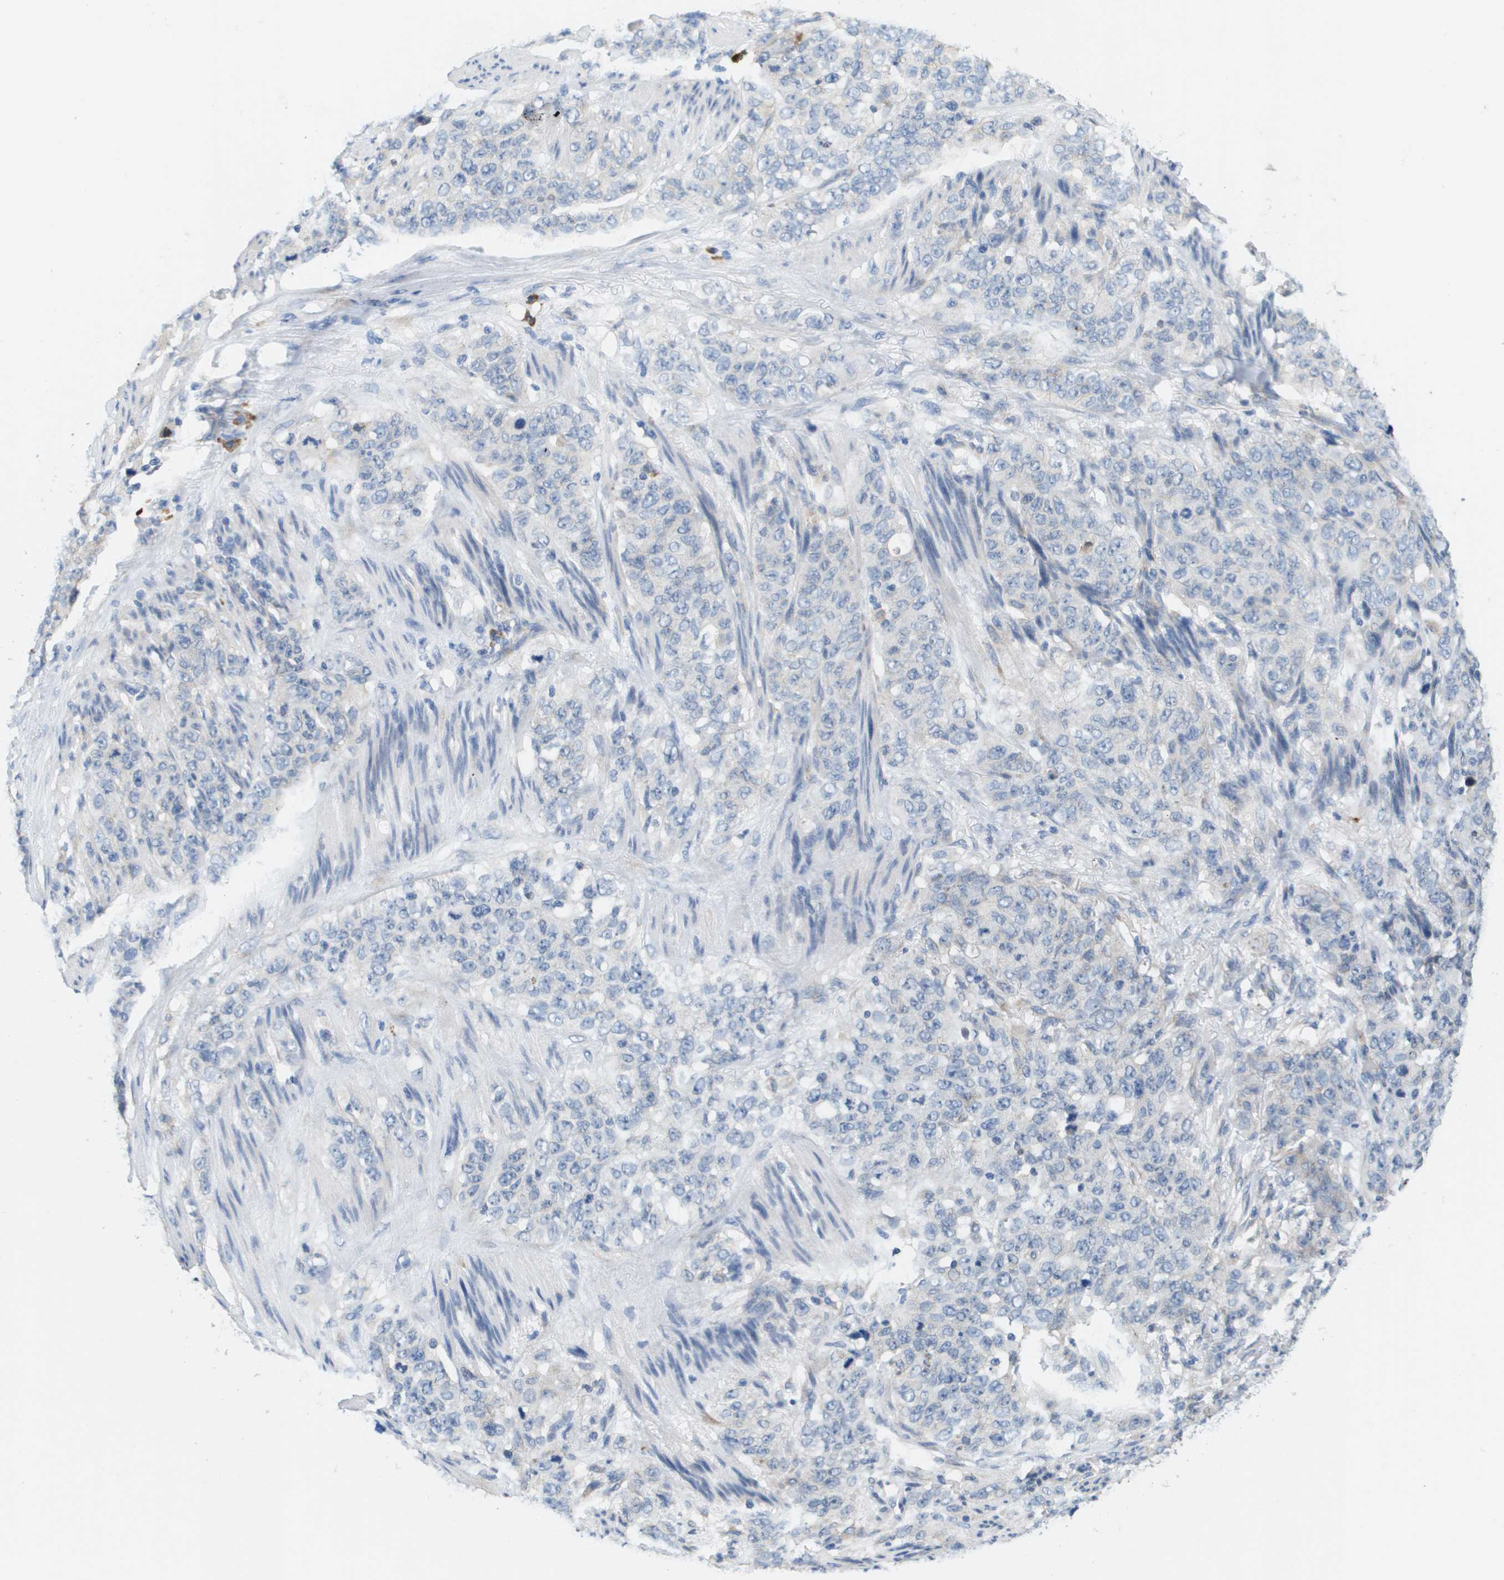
{"staining": {"intensity": "negative", "quantity": "none", "location": "none"}, "tissue": "stomach cancer", "cell_type": "Tumor cells", "image_type": "cancer", "snomed": [{"axis": "morphology", "description": "Adenocarcinoma, NOS"}, {"axis": "topography", "description": "Stomach"}], "caption": "An image of human stomach adenocarcinoma is negative for staining in tumor cells.", "gene": "CD3G", "patient": {"sex": "male", "age": 48}}